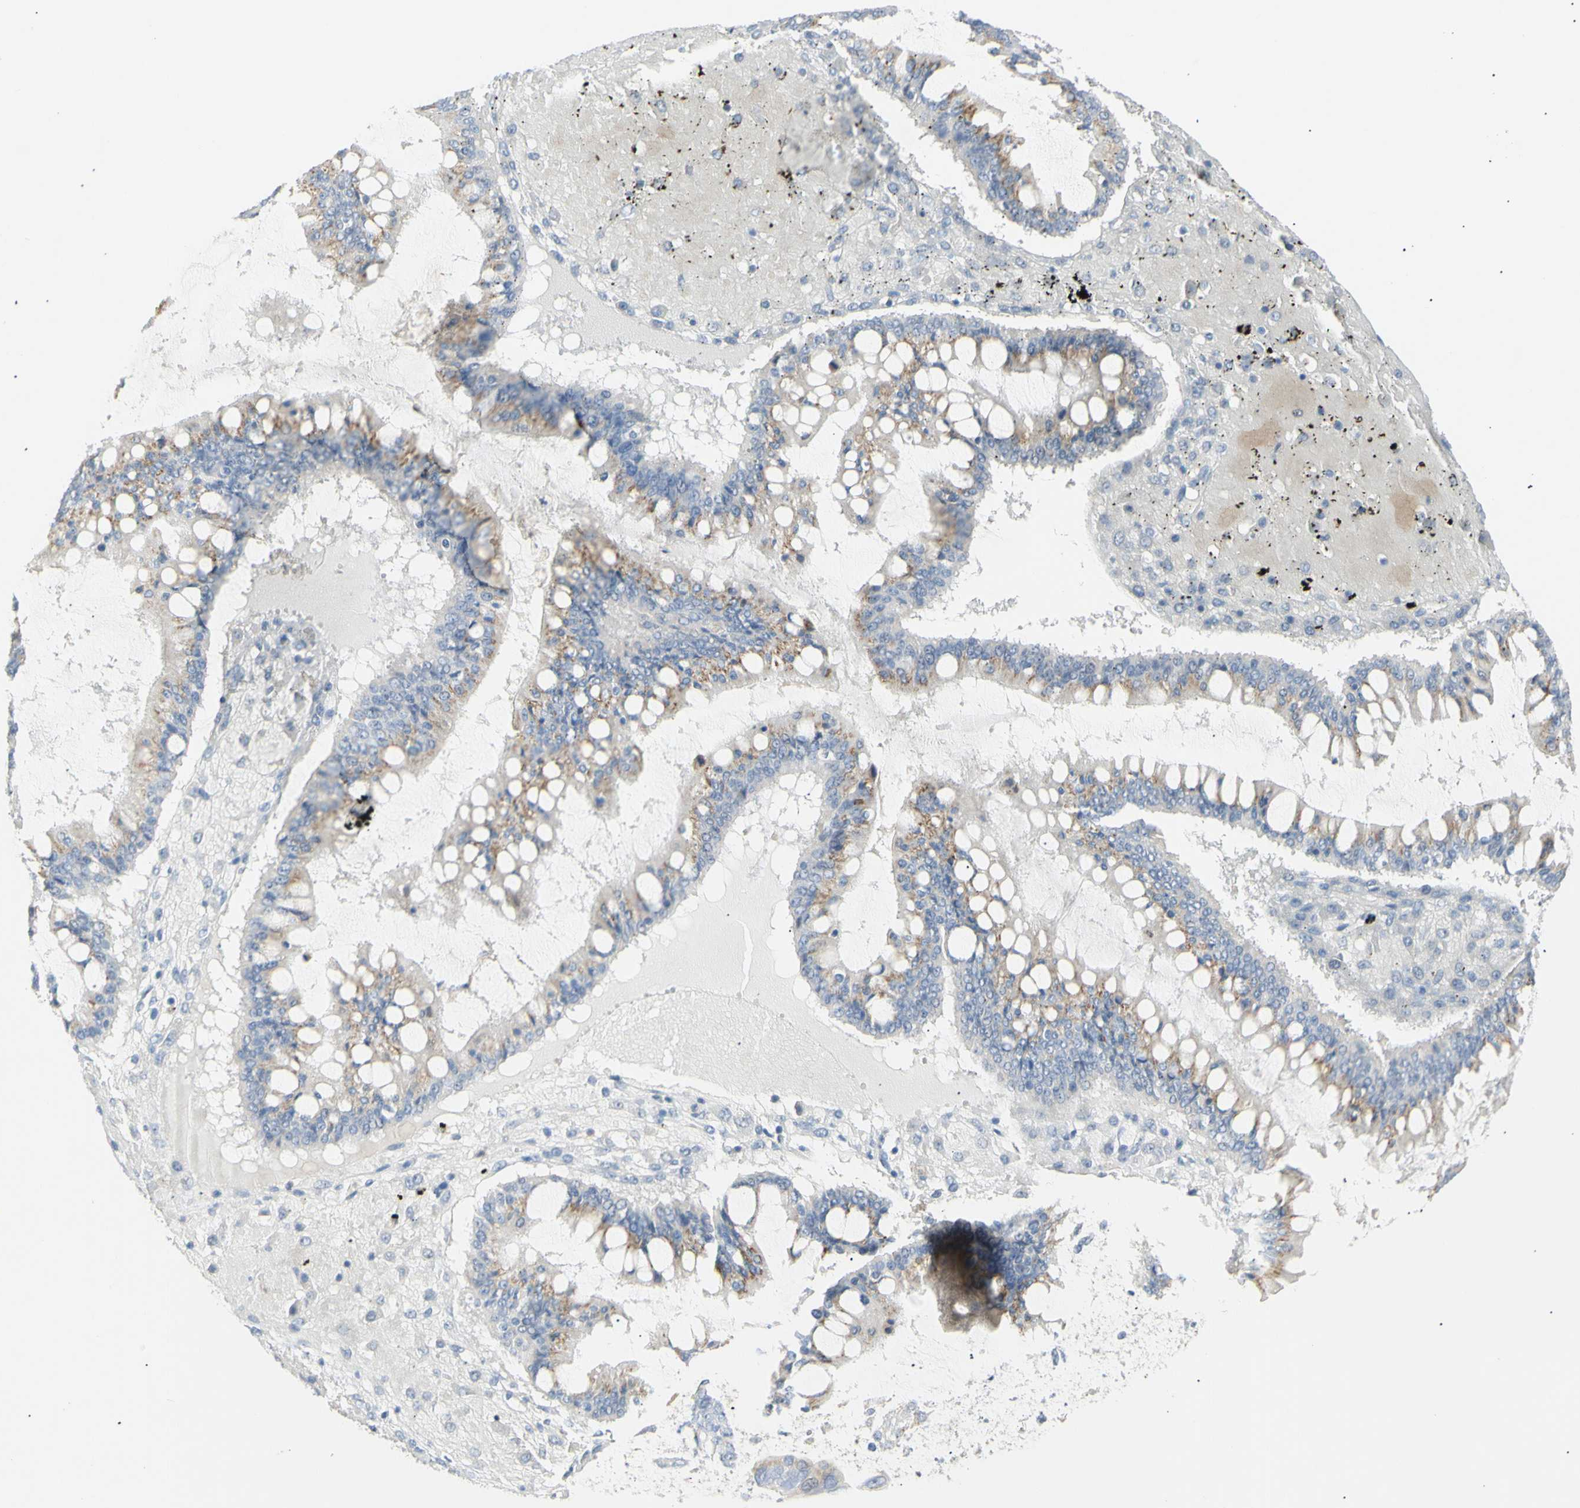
{"staining": {"intensity": "moderate", "quantity": ">75%", "location": "cytoplasmic/membranous"}, "tissue": "ovarian cancer", "cell_type": "Tumor cells", "image_type": "cancer", "snomed": [{"axis": "morphology", "description": "Cystadenocarcinoma, mucinous, NOS"}, {"axis": "topography", "description": "Ovary"}], "caption": "A photomicrograph showing moderate cytoplasmic/membranous staining in about >75% of tumor cells in ovarian cancer, as visualized by brown immunohistochemical staining.", "gene": "B4GALNT3", "patient": {"sex": "female", "age": 73}}